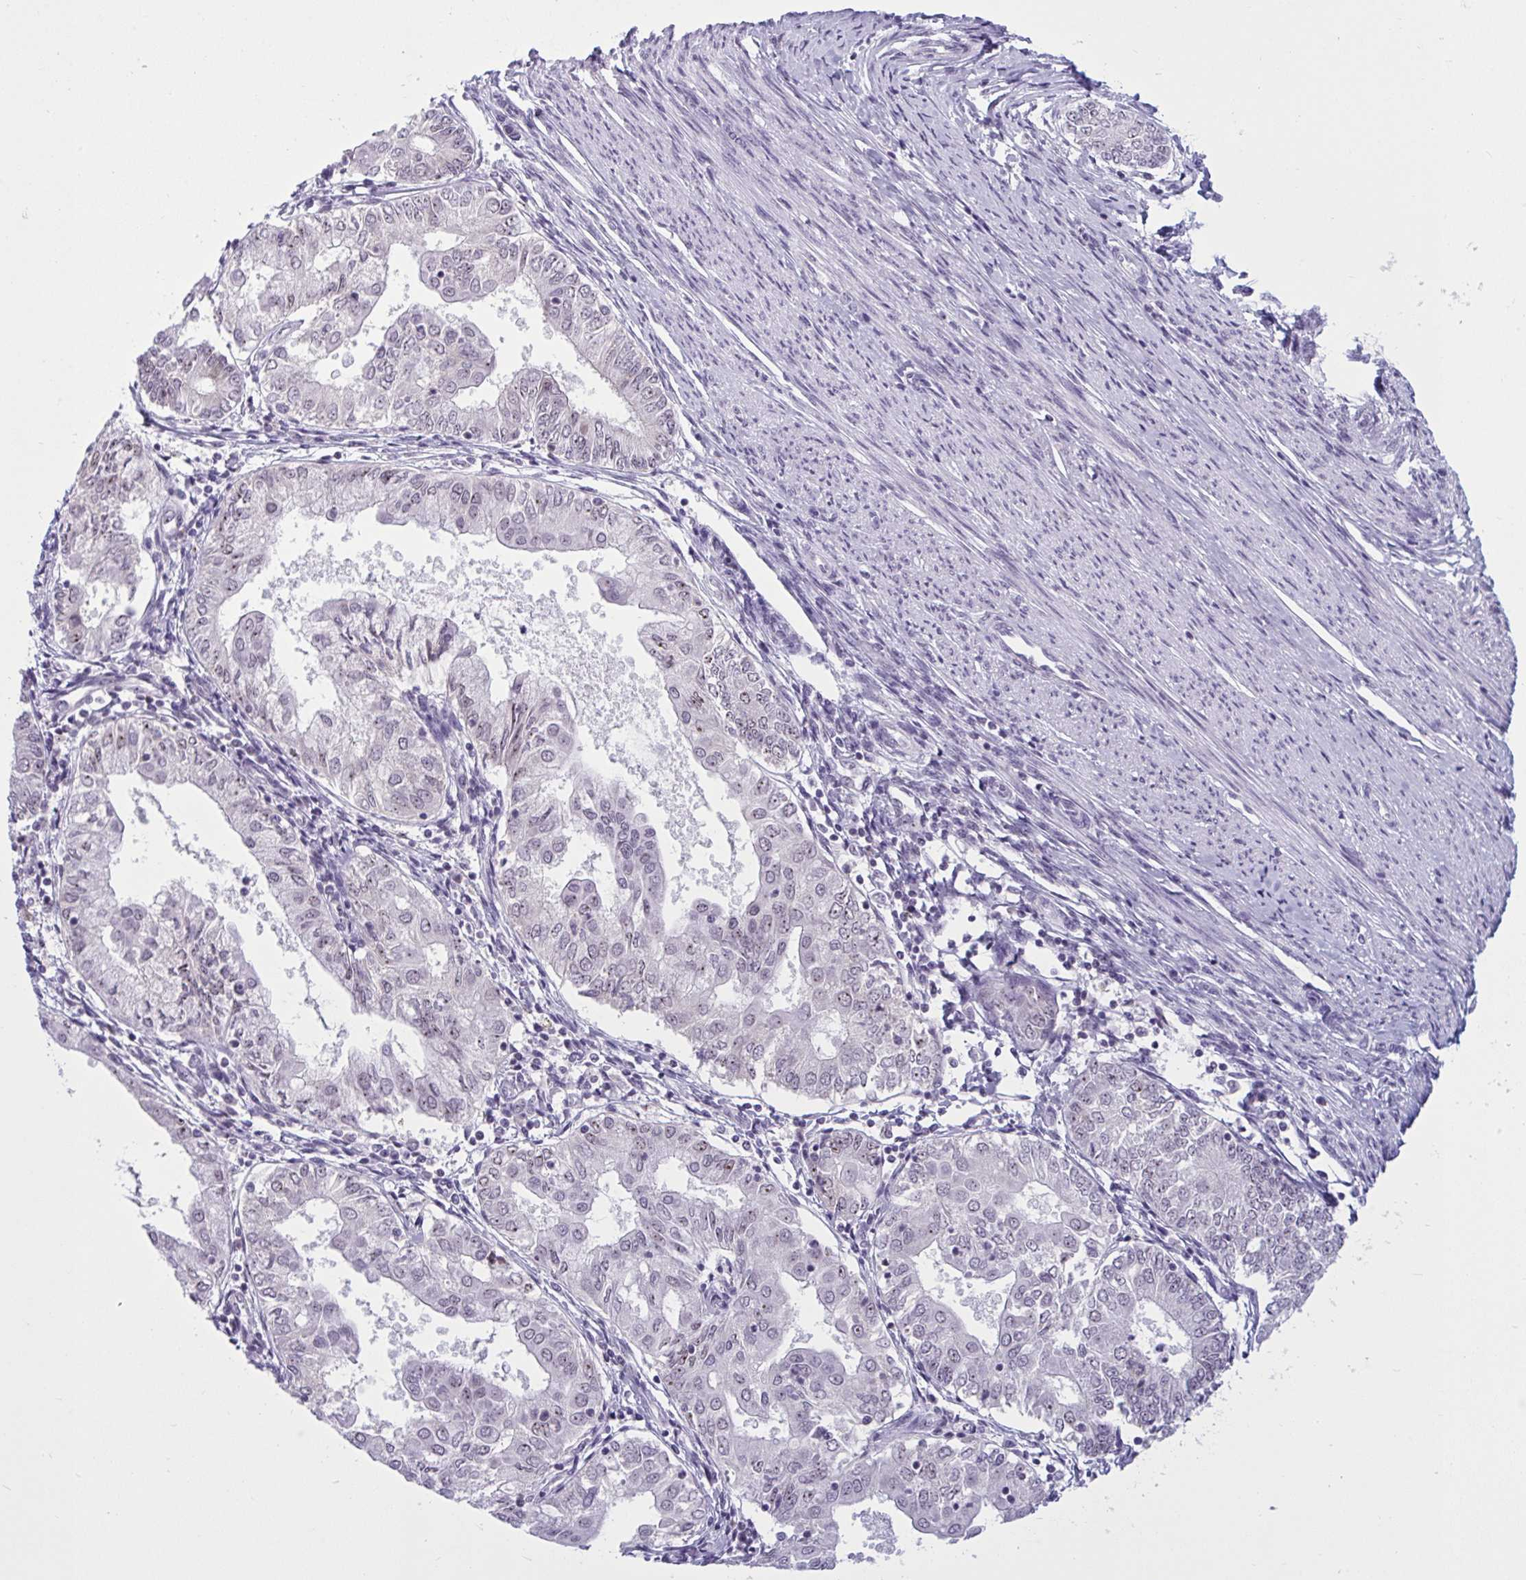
{"staining": {"intensity": "negative", "quantity": "none", "location": "none"}, "tissue": "endometrial cancer", "cell_type": "Tumor cells", "image_type": "cancer", "snomed": [{"axis": "morphology", "description": "Adenocarcinoma, NOS"}, {"axis": "topography", "description": "Endometrium"}], "caption": "There is no significant positivity in tumor cells of adenocarcinoma (endometrial).", "gene": "TGM6", "patient": {"sex": "female", "age": 68}}